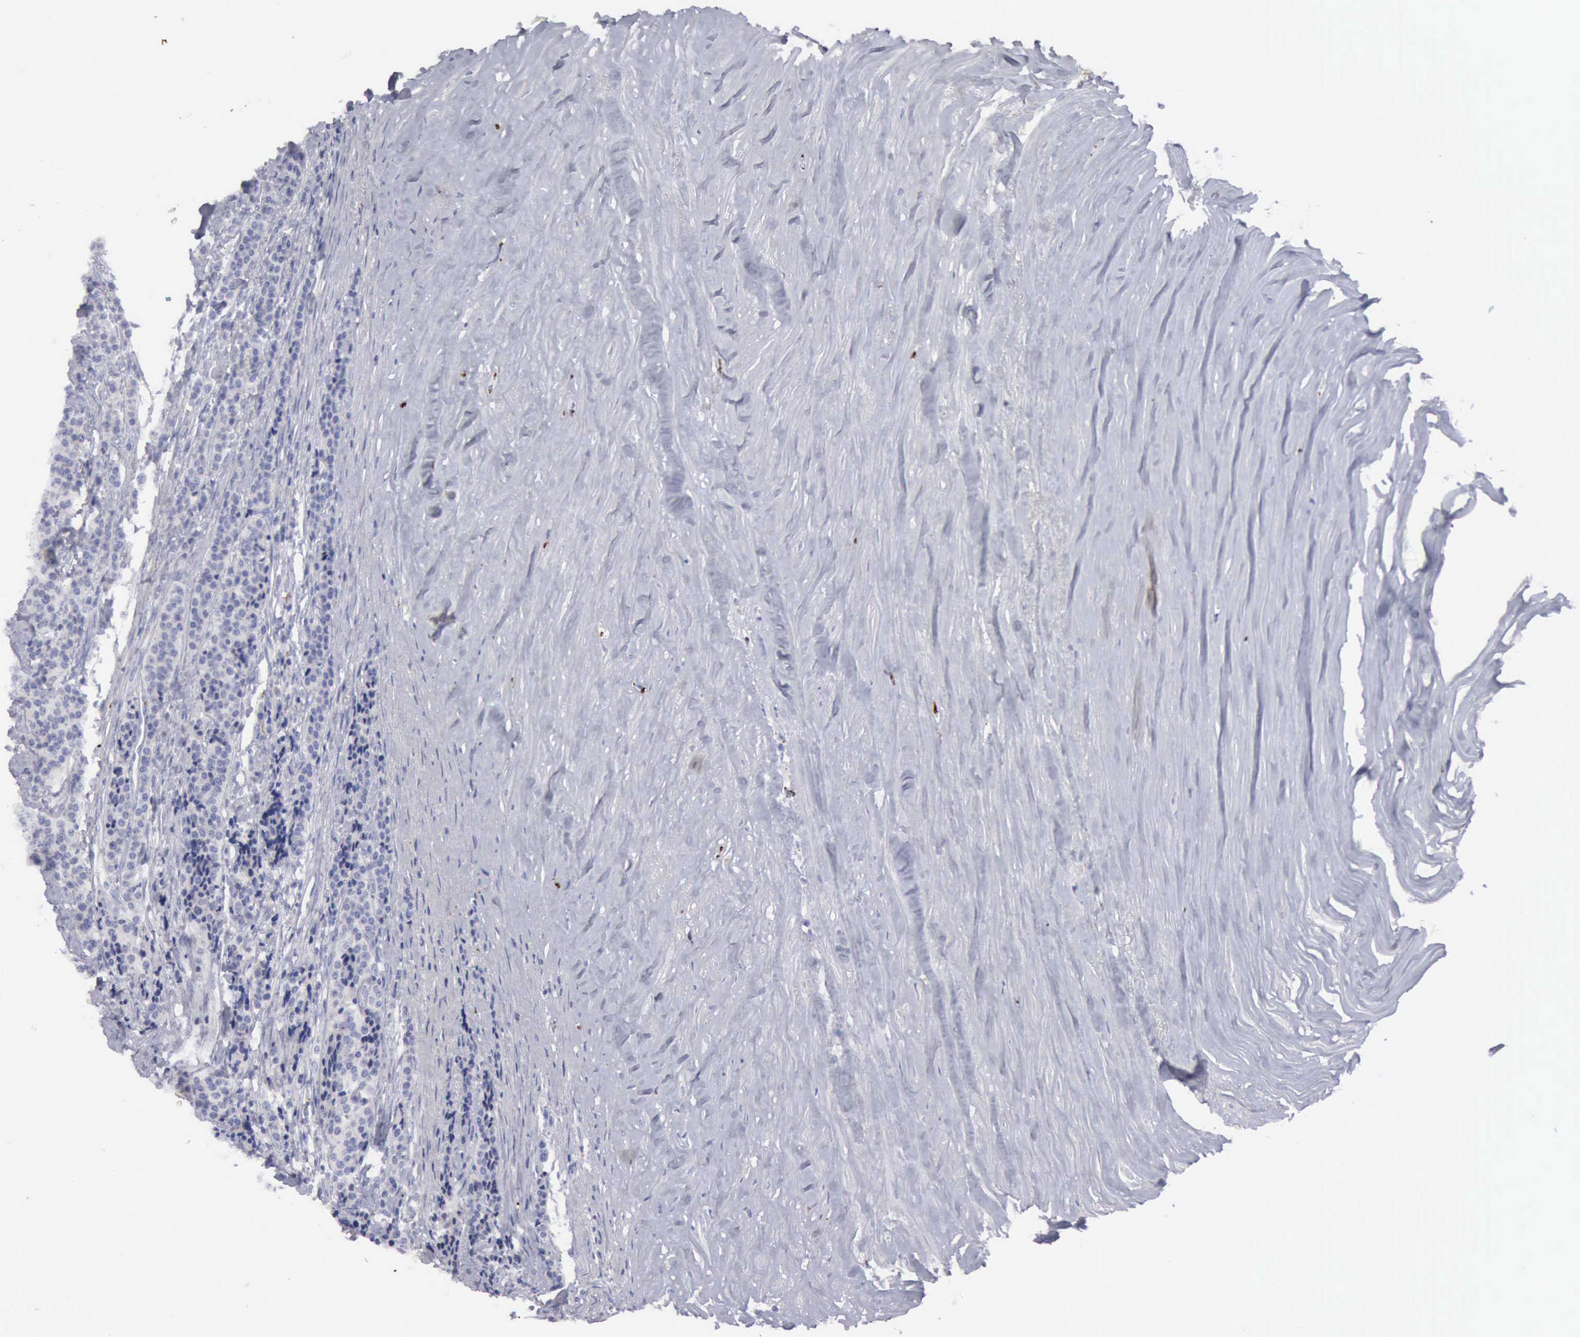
{"staining": {"intensity": "negative", "quantity": "none", "location": "none"}, "tissue": "carcinoid", "cell_type": "Tumor cells", "image_type": "cancer", "snomed": [{"axis": "morphology", "description": "Carcinoid, malignant, NOS"}, {"axis": "topography", "description": "Small intestine"}], "caption": "A photomicrograph of human malignant carcinoid is negative for staining in tumor cells.", "gene": "CTSS", "patient": {"sex": "male", "age": 63}}